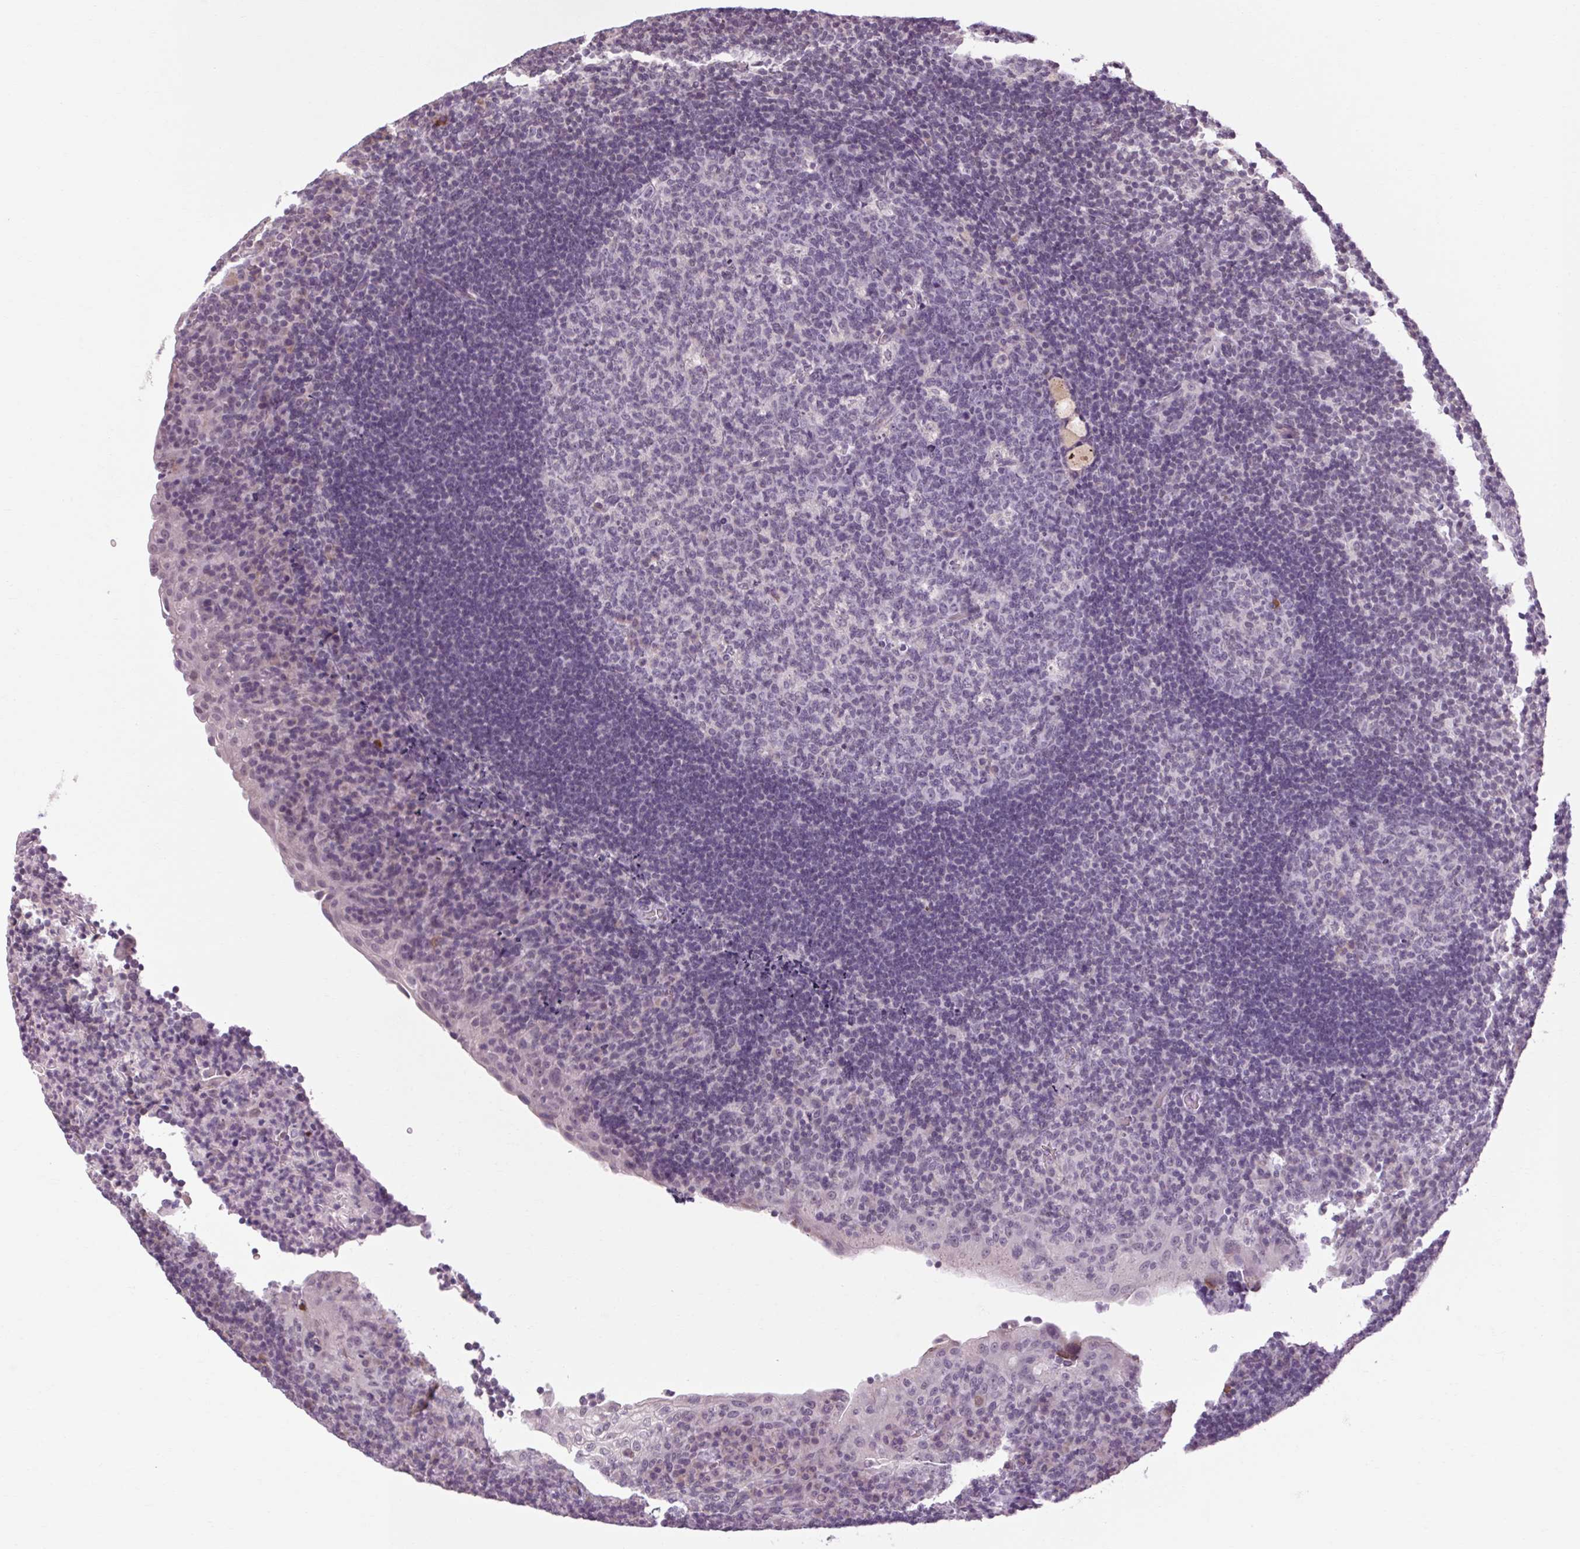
{"staining": {"intensity": "negative", "quantity": "none", "location": "none"}, "tissue": "tonsil", "cell_type": "Germinal center cells", "image_type": "normal", "snomed": [{"axis": "morphology", "description": "Normal tissue, NOS"}, {"axis": "topography", "description": "Tonsil"}], "caption": "Immunohistochemical staining of normal human tonsil reveals no significant positivity in germinal center cells. (DAB (3,3'-diaminobenzidine) IHC visualized using brightfield microscopy, high magnification).", "gene": "KLHL40", "patient": {"sex": "male", "age": 17}}